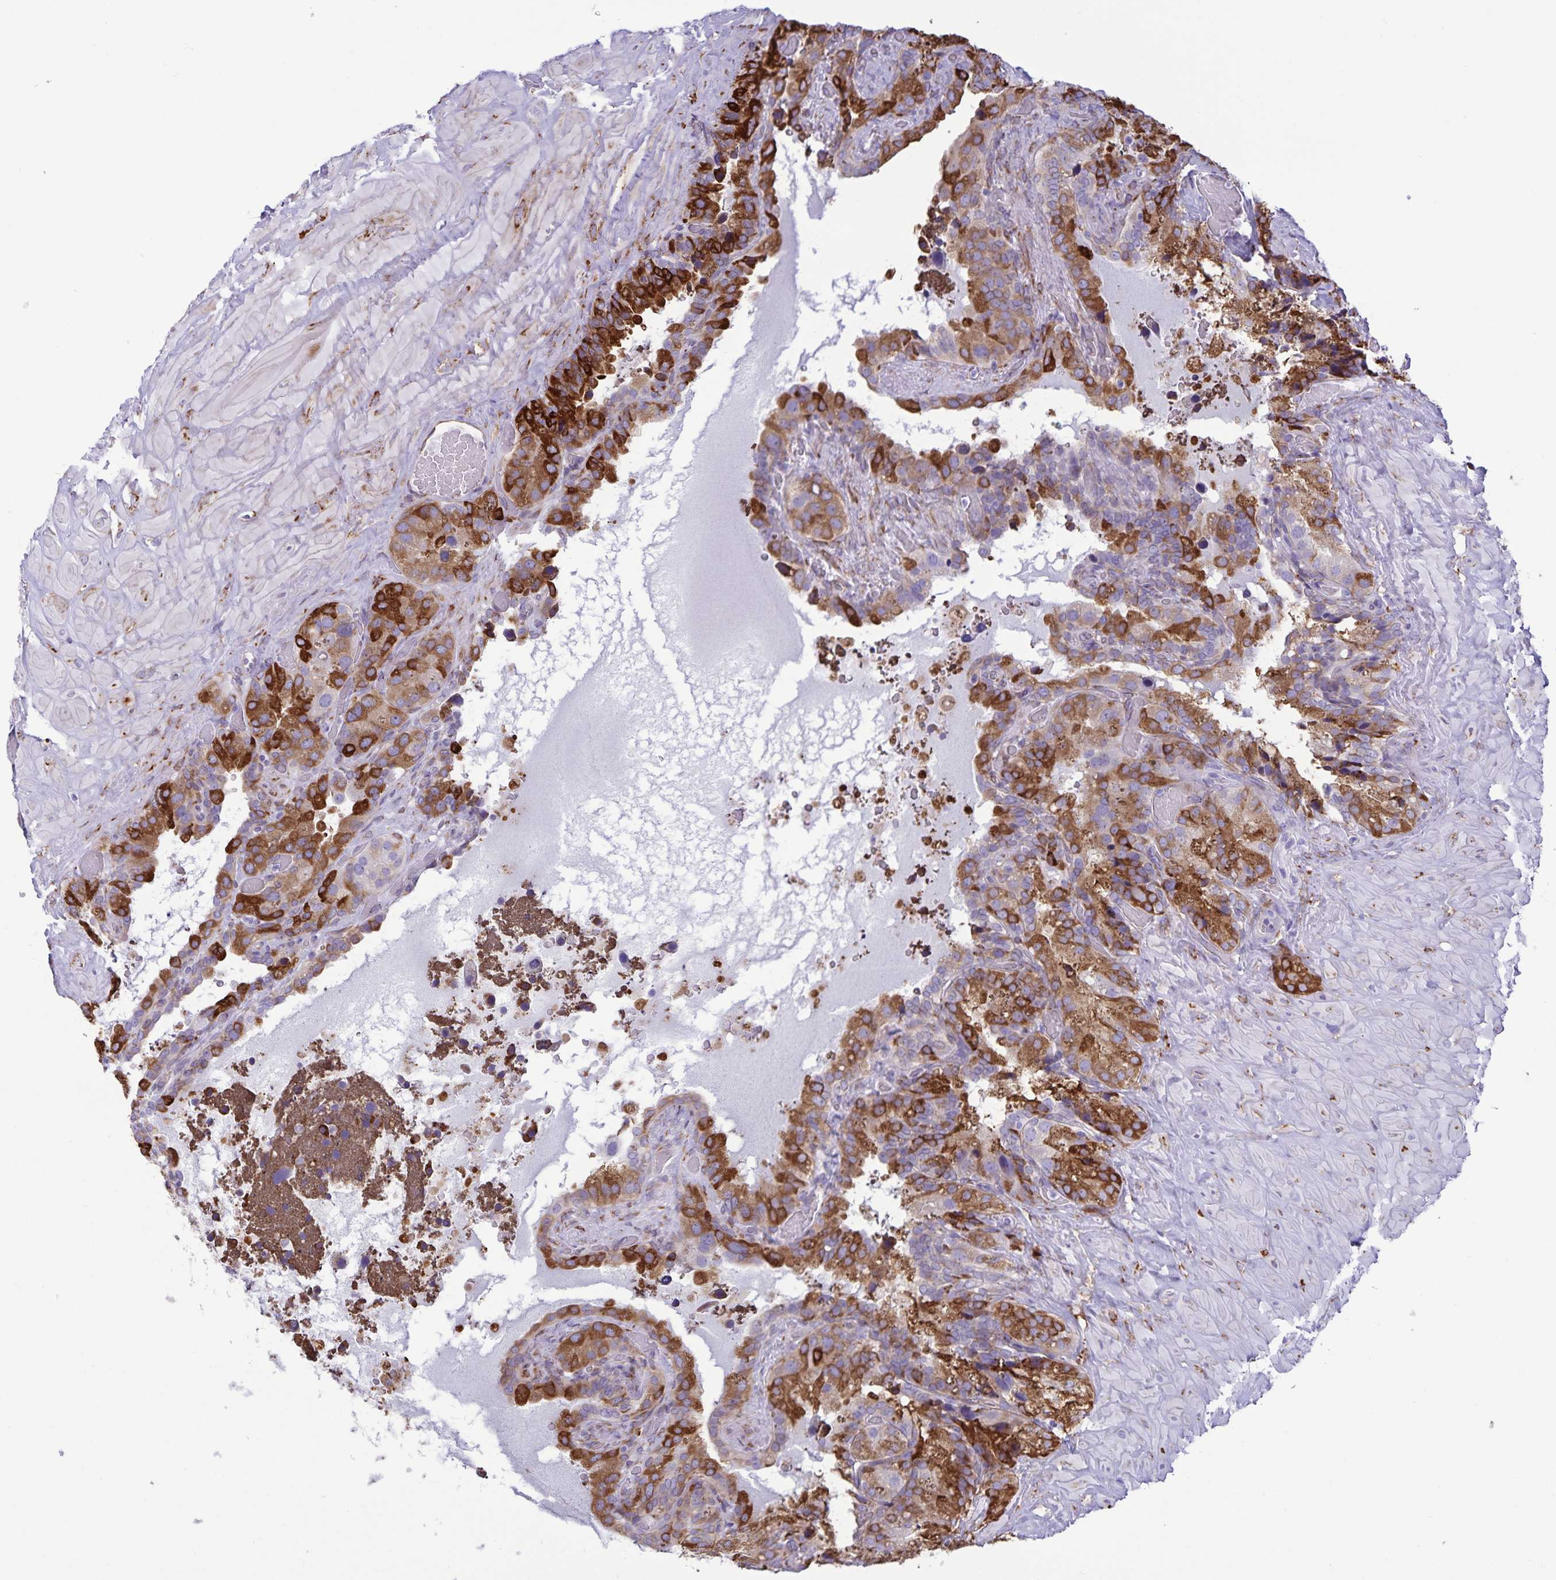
{"staining": {"intensity": "strong", "quantity": ">75%", "location": "cytoplasmic/membranous"}, "tissue": "seminal vesicle", "cell_type": "Glandular cells", "image_type": "normal", "snomed": [{"axis": "morphology", "description": "Normal tissue, NOS"}, {"axis": "topography", "description": "Seminal veicle"}], "caption": "The immunohistochemical stain shows strong cytoplasmic/membranous expression in glandular cells of benign seminal vesicle.", "gene": "RCN1", "patient": {"sex": "male", "age": 60}}